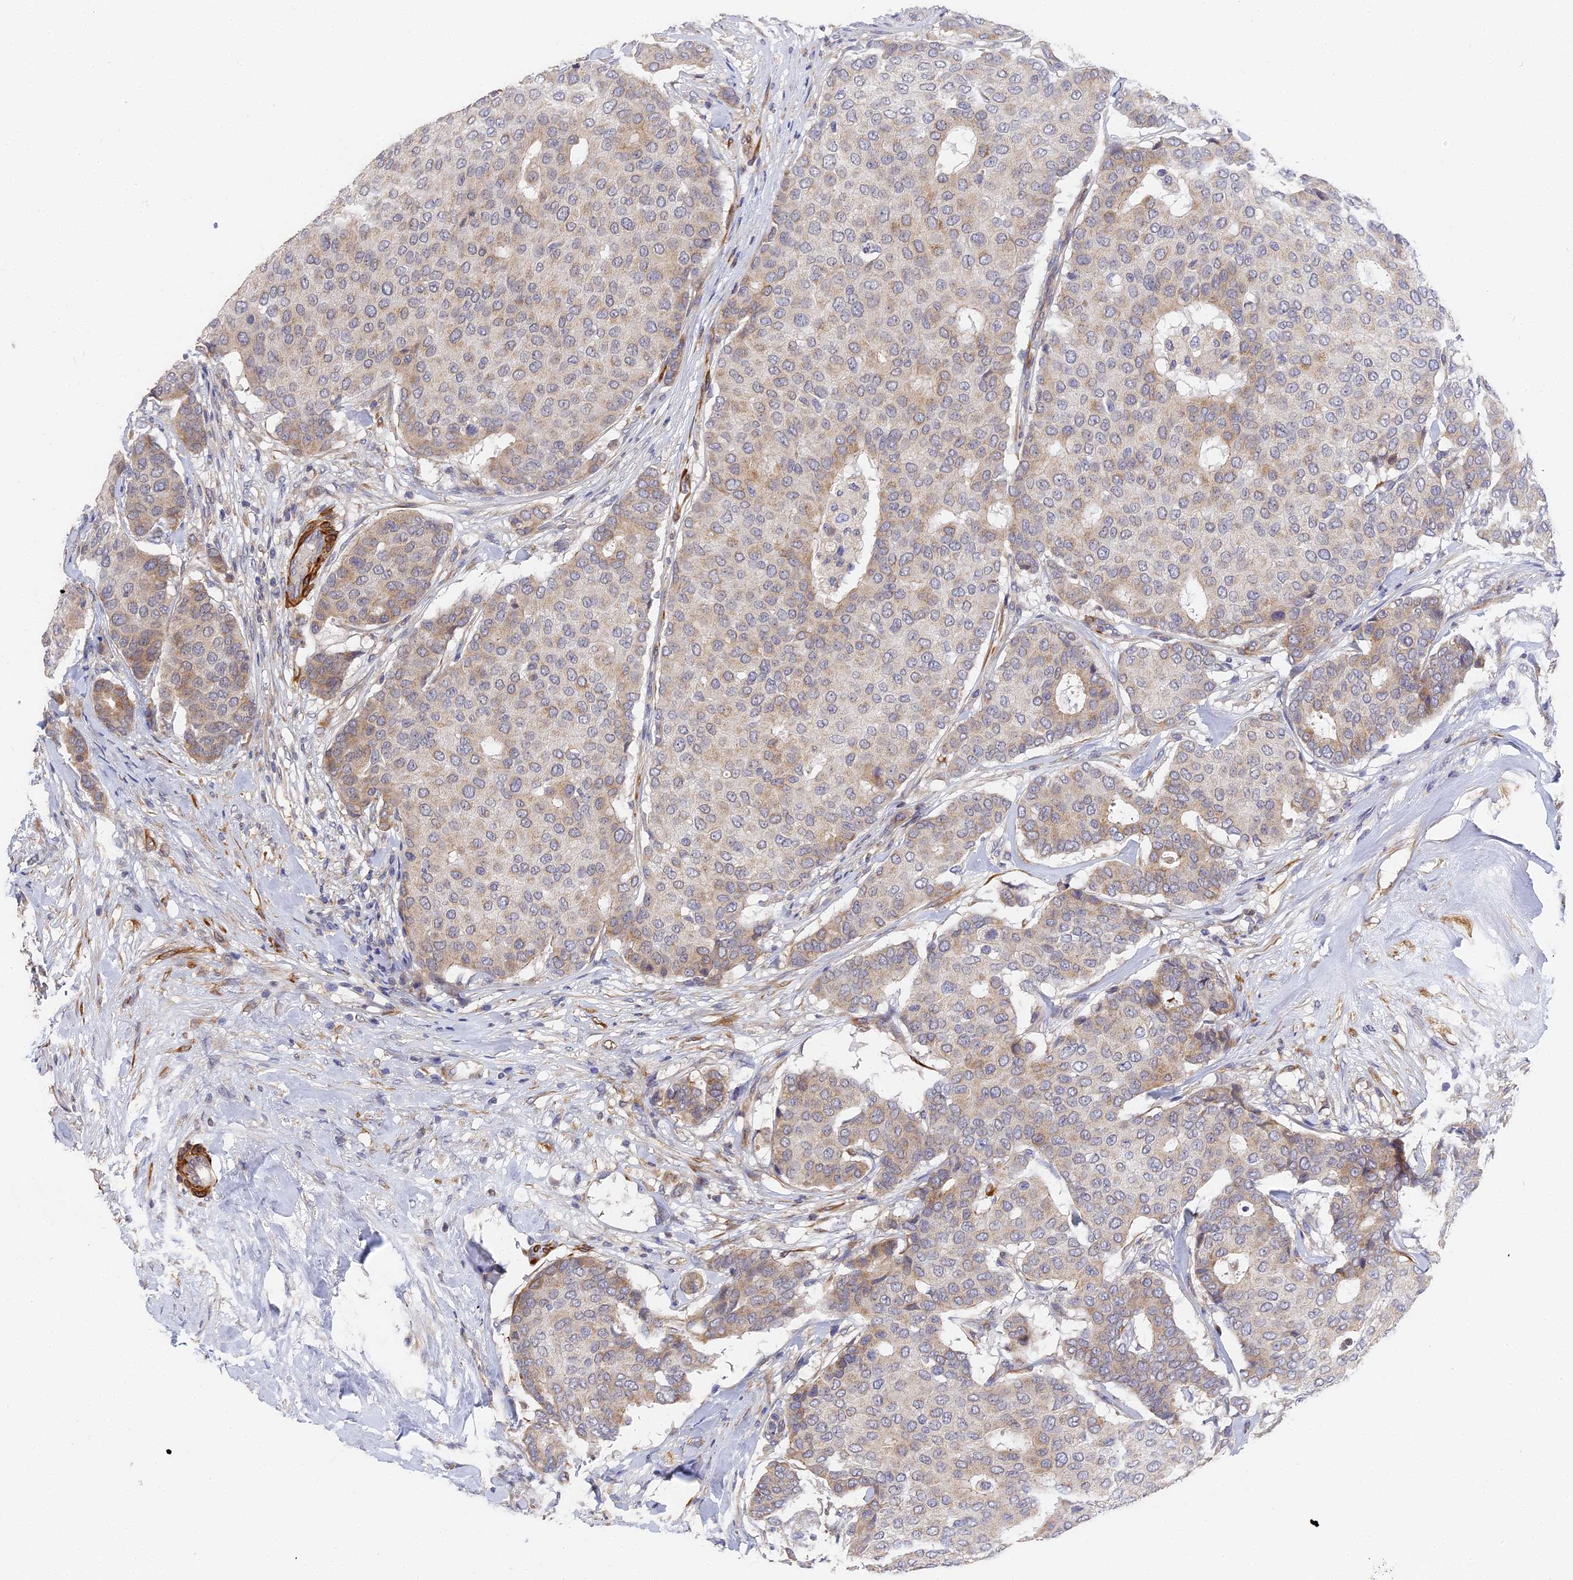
{"staining": {"intensity": "weak", "quantity": "<25%", "location": "cytoplasmic/membranous"}, "tissue": "breast cancer", "cell_type": "Tumor cells", "image_type": "cancer", "snomed": [{"axis": "morphology", "description": "Duct carcinoma"}, {"axis": "topography", "description": "Breast"}], "caption": "There is no significant expression in tumor cells of breast cancer (invasive ductal carcinoma).", "gene": "CCDC113", "patient": {"sex": "female", "age": 75}}